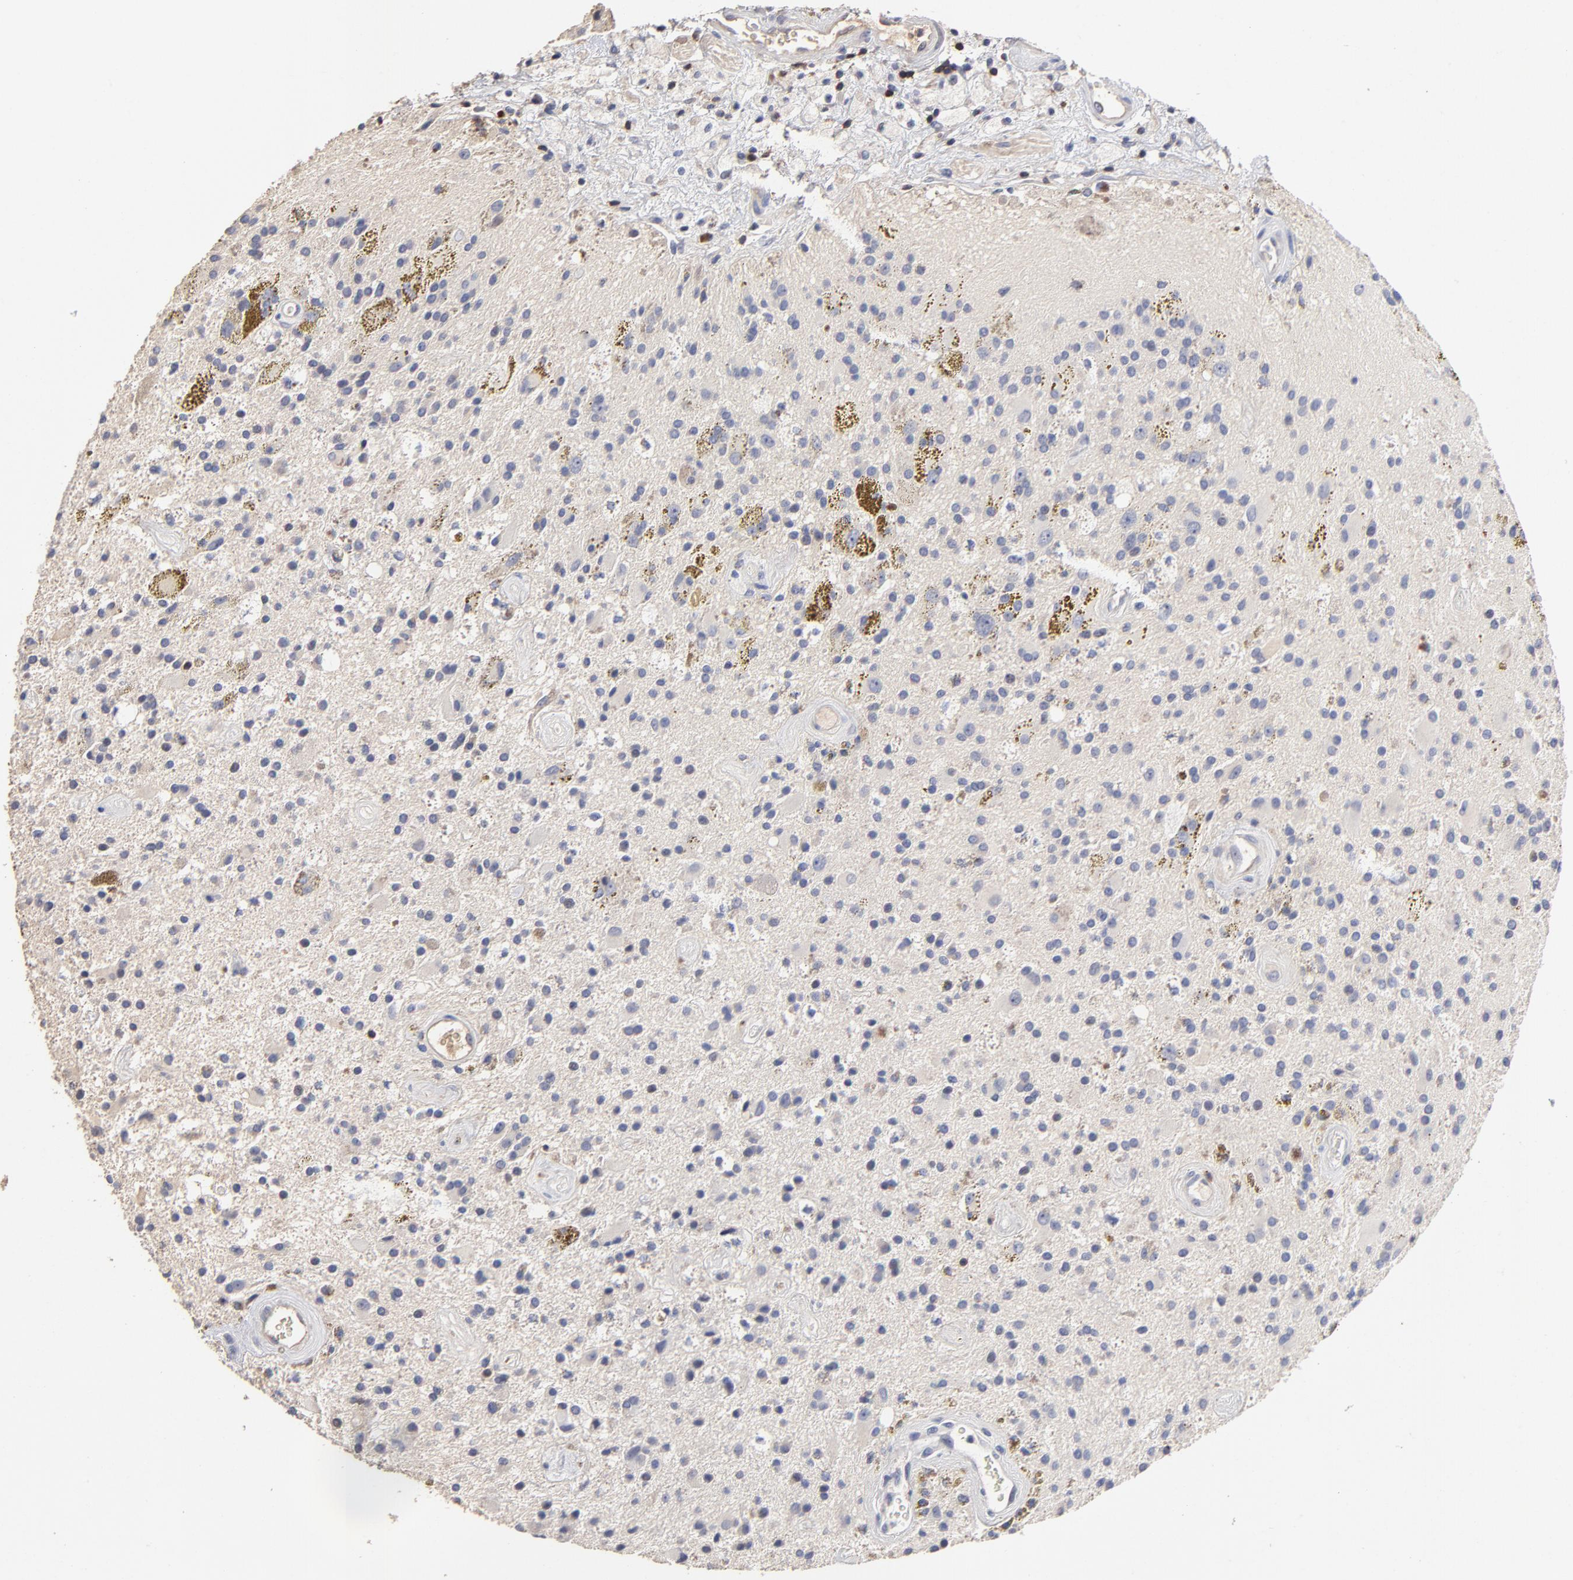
{"staining": {"intensity": "negative", "quantity": "none", "location": "none"}, "tissue": "glioma", "cell_type": "Tumor cells", "image_type": "cancer", "snomed": [{"axis": "morphology", "description": "Glioma, malignant, Low grade"}, {"axis": "topography", "description": "Brain"}], "caption": "Immunohistochemistry (IHC) histopathology image of malignant glioma (low-grade) stained for a protein (brown), which displays no staining in tumor cells. The staining is performed using DAB (3,3'-diaminobenzidine) brown chromogen with nuclei counter-stained in using hematoxylin.", "gene": "TRAT1", "patient": {"sex": "male", "age": 58}}